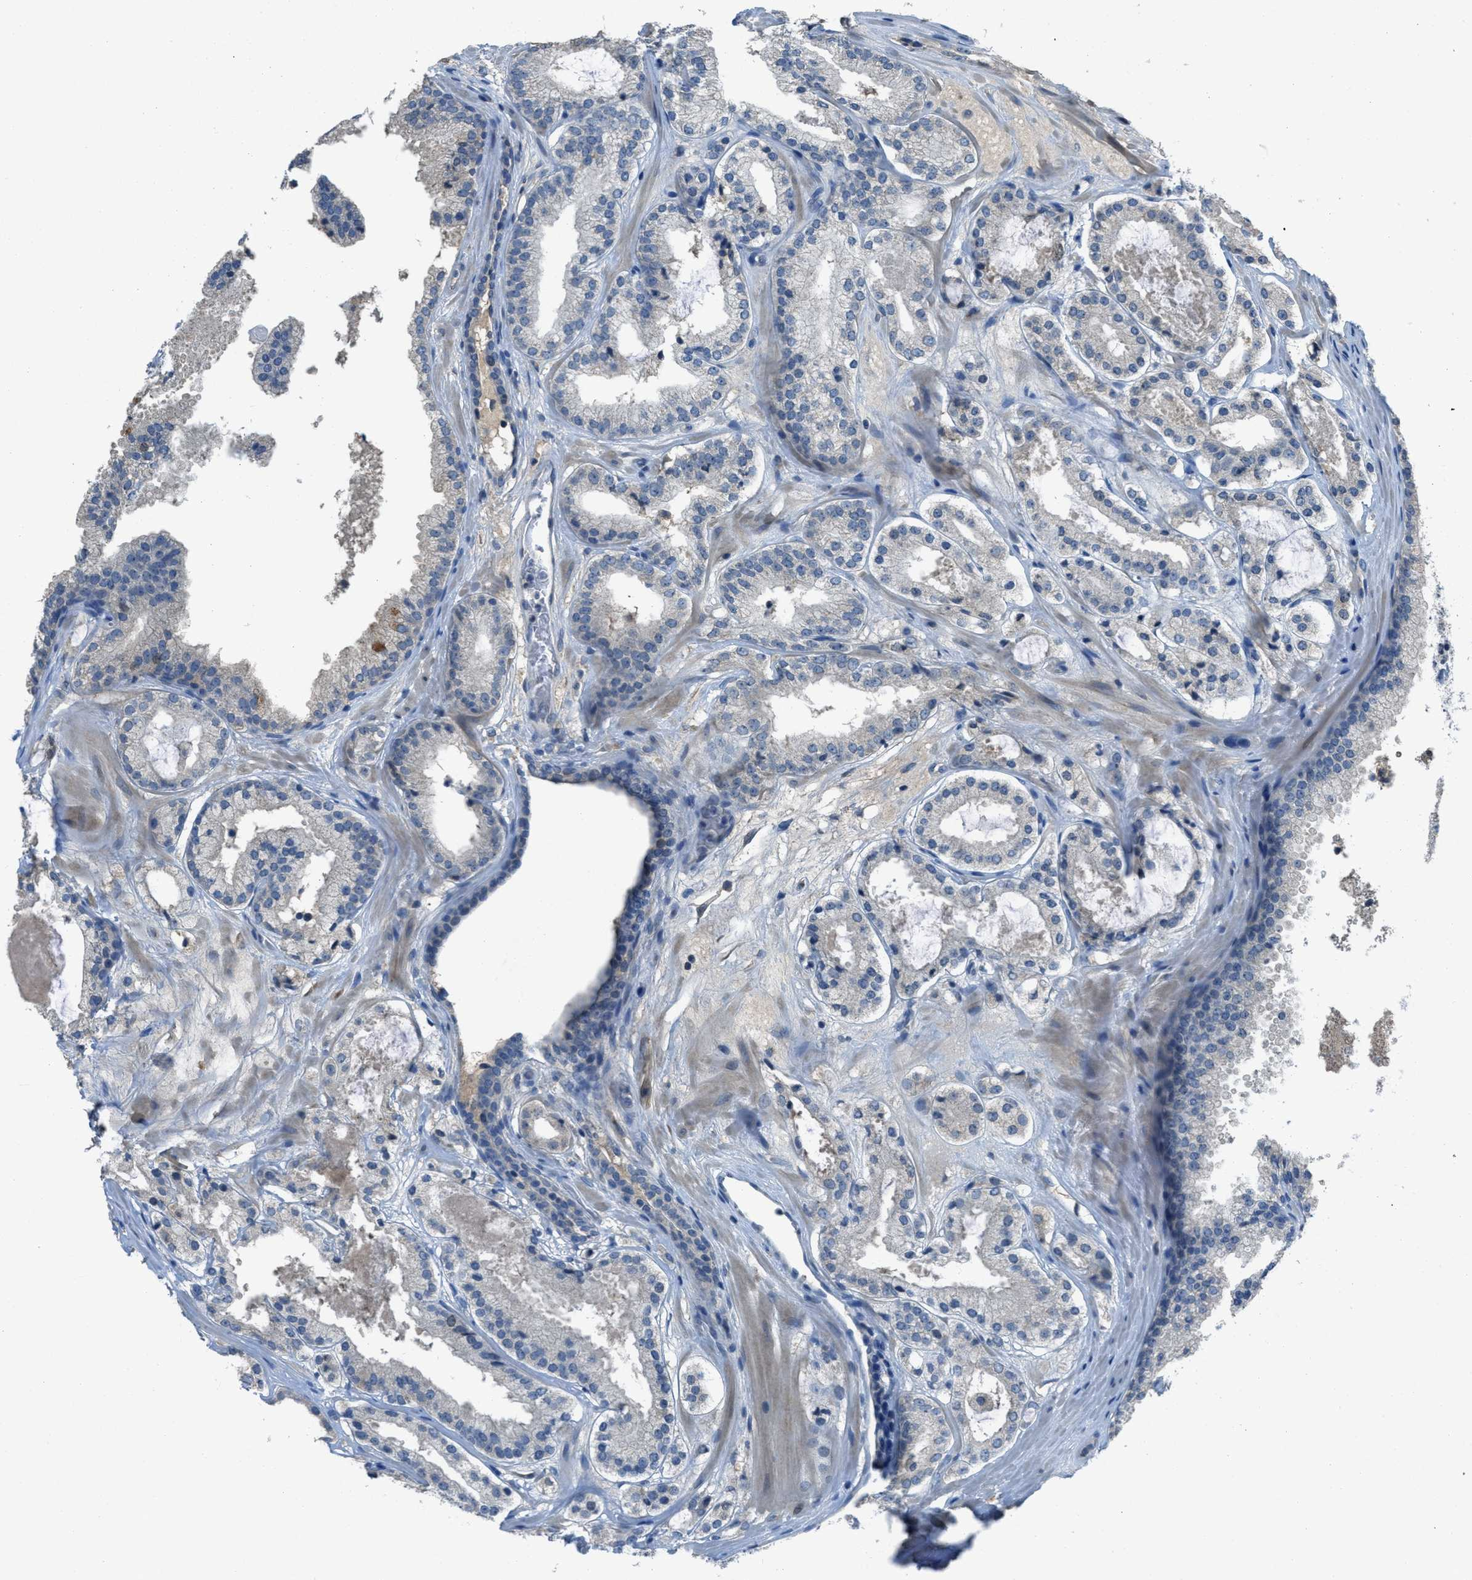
{"staining": {"intensity": "weak", "quantity": "<25%", "location": "cytoplasmic/membranous"}, "tissue": "prostate cancer", "cell_type": "Tumor cells", "image_type": "cancer", "snomed": [{"axis": "morphology", "description": "Adenocarcinoma, High grade"}, {"axis": "topography", "description": "Prostate"}], "caption": "Prostate cancer (high-grade adenocarcinoma) stained for a protein using immunohistochemistry reveals no positivity tumor cells.", "gene": "MIS18A", "patient": {"sex": "male", "age": 65}}